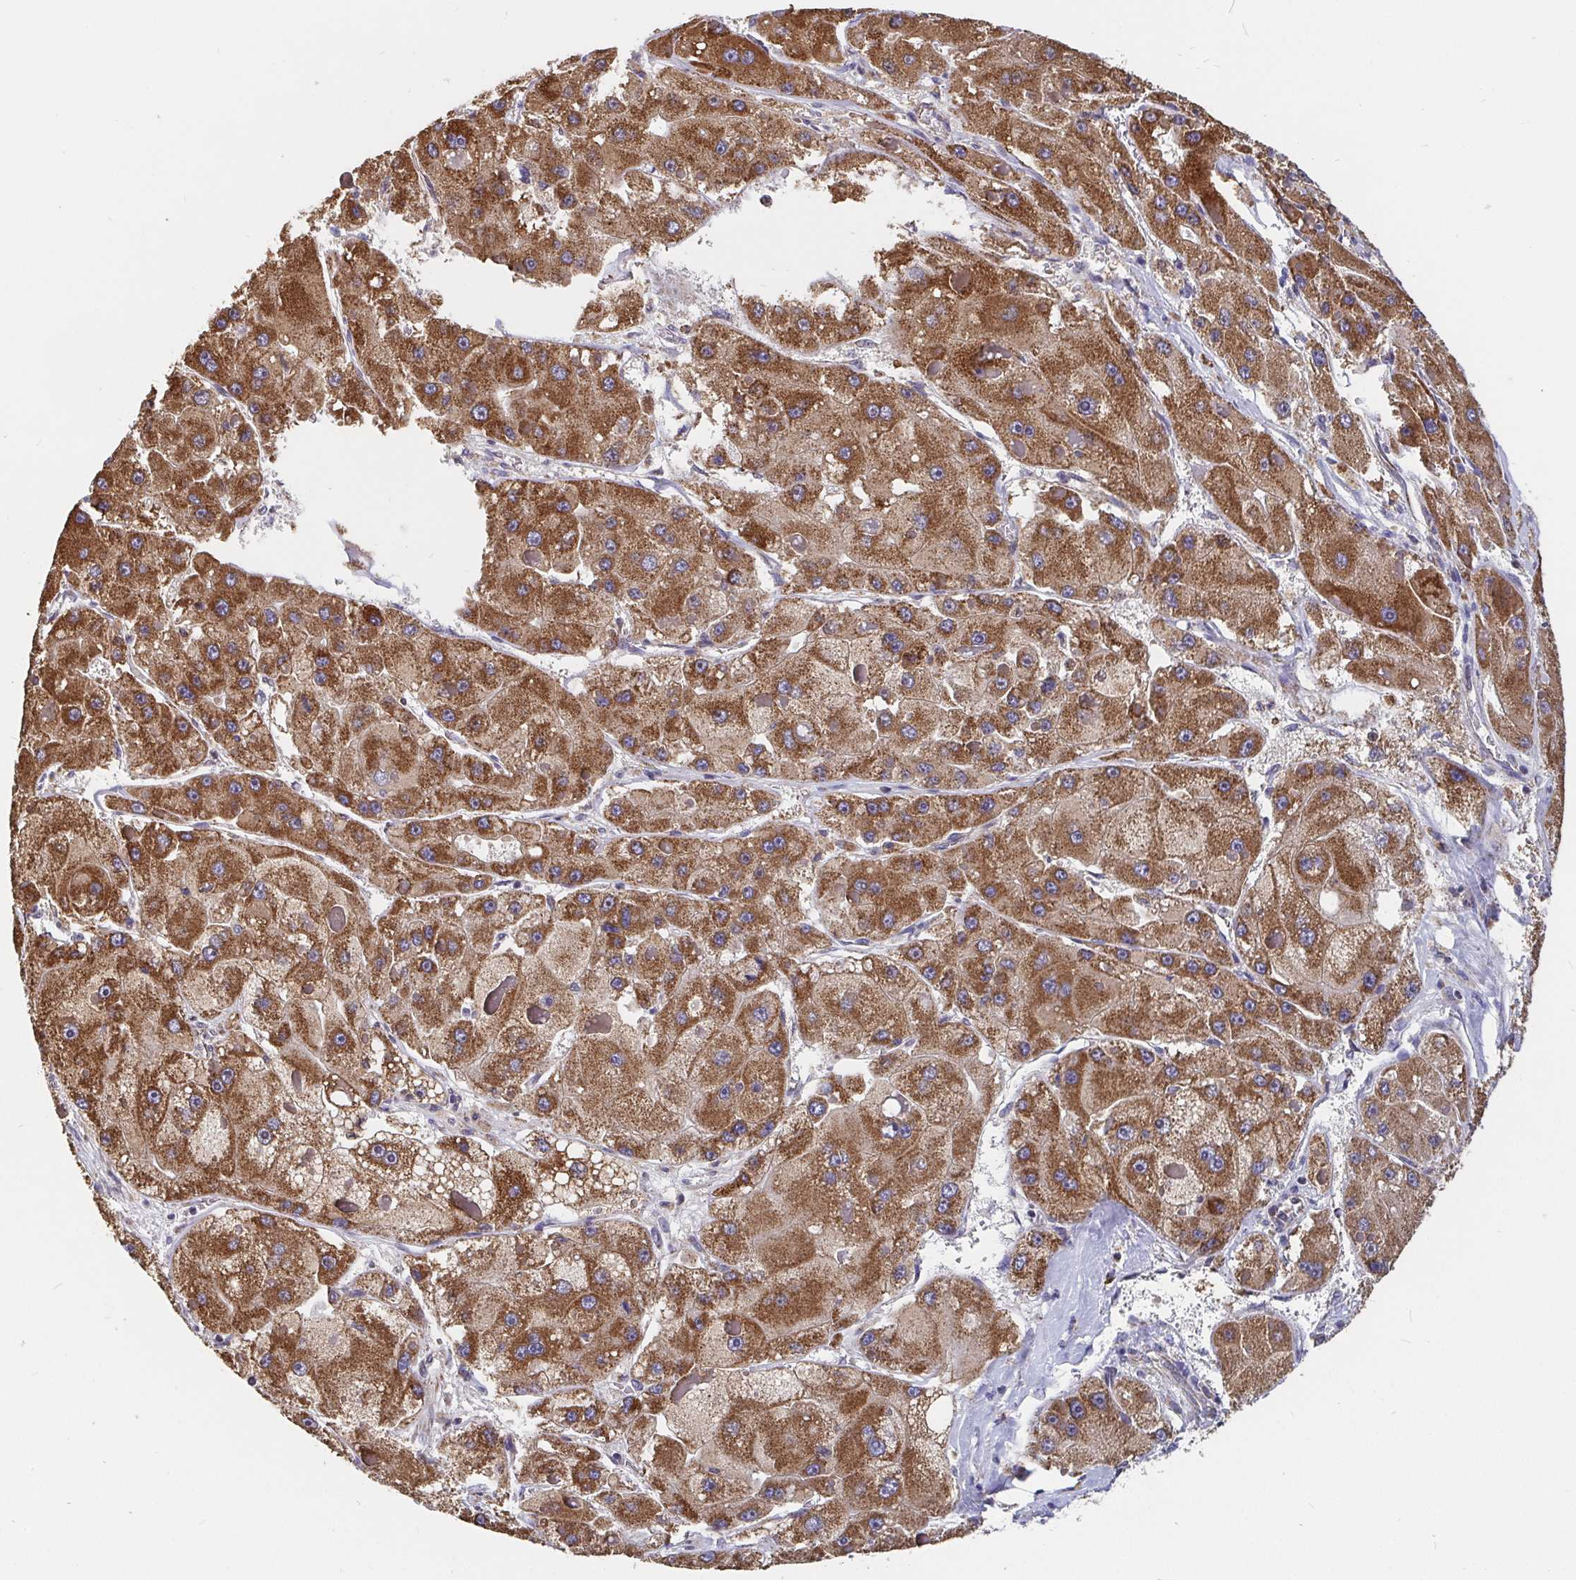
{"staining": {"intensity": "strong", "quantity": ">75%", "location": "cytoplasmic/membranous"}, "tissue": "liver cancer", "cell_type": "Tumor cells", "image_type": "cancer", "snomed": [{"axis": "morphology", "description": "Carcinoma, Hepatocellular, NOS"}, {"axis": "topography", "description": "Liver"}], "caption": "Immunohistochemical staining of liver cancer shows strong cytoplasmic/membranous protein positivity in approximately >75% of tumor cells.", "gene": "PDF", "patient": {"sex": "female", "age": 73}}